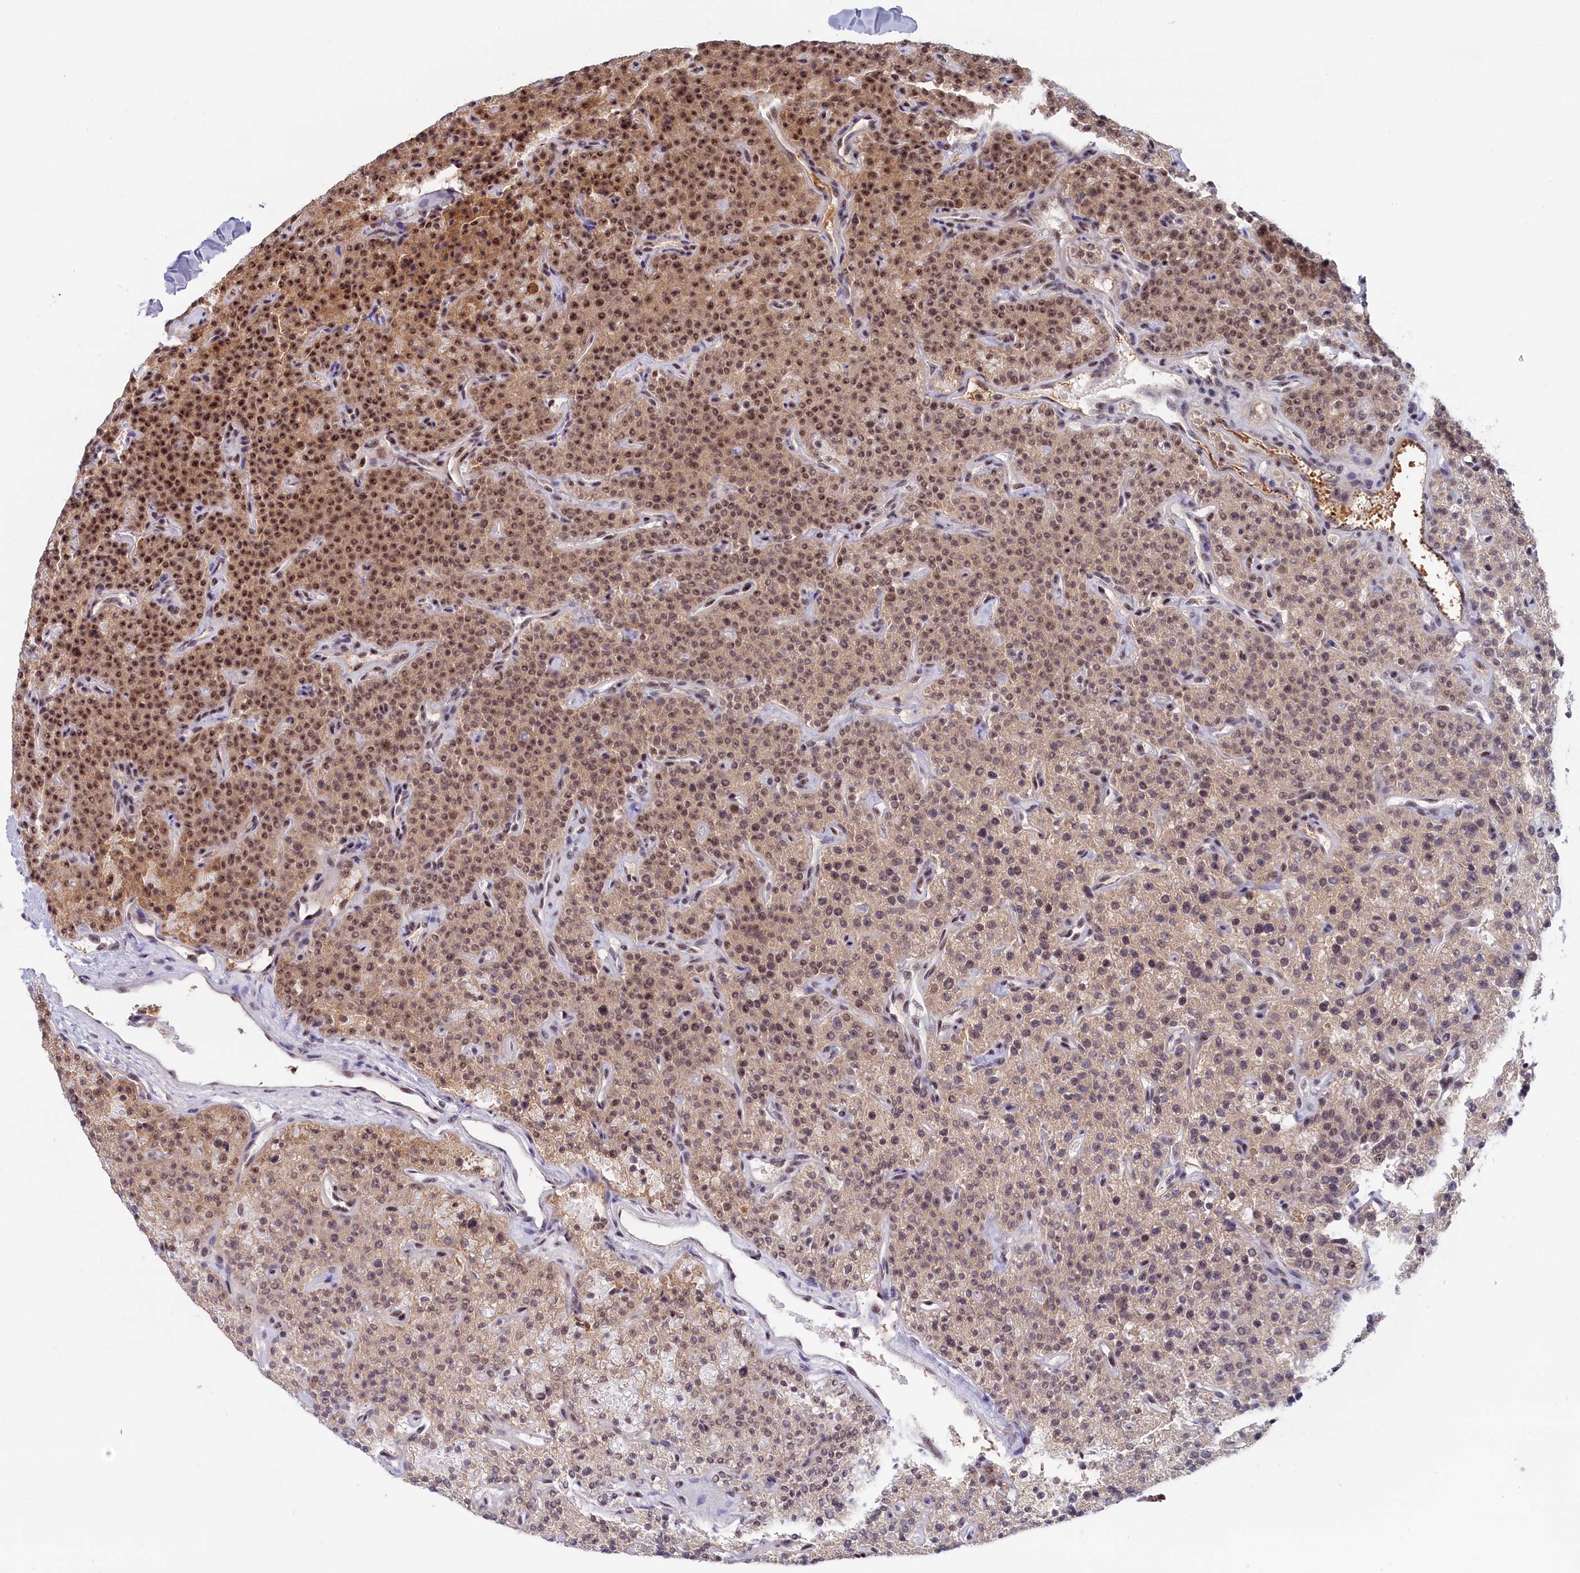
{"staining": {"intensity": "moderate", "quantity": ">75%", "location": "cytoplasmic/membranous,nuclear"}, "tissue": "parathyroid gland", "cell_type": "Glandular cells", "image_type": "normal", "snomed": [{"axis": "morphology", "description": "Normal tissue, NOS"}, {"axis": "topography", "description": "Parathyroid gland"}], "caption": "Glandular cells display medium levels of moderate cytoplasmic/membranous,nuclear positivity in approximately >75% of cells in unremarkable parathyroid gland. The staining was performed using DAB, with brown indicating positive protein expression. Nuclei are stained blue with hematoxylin.", "gene": "TAB1", "patient": {"sex": "male", "age": 46}}